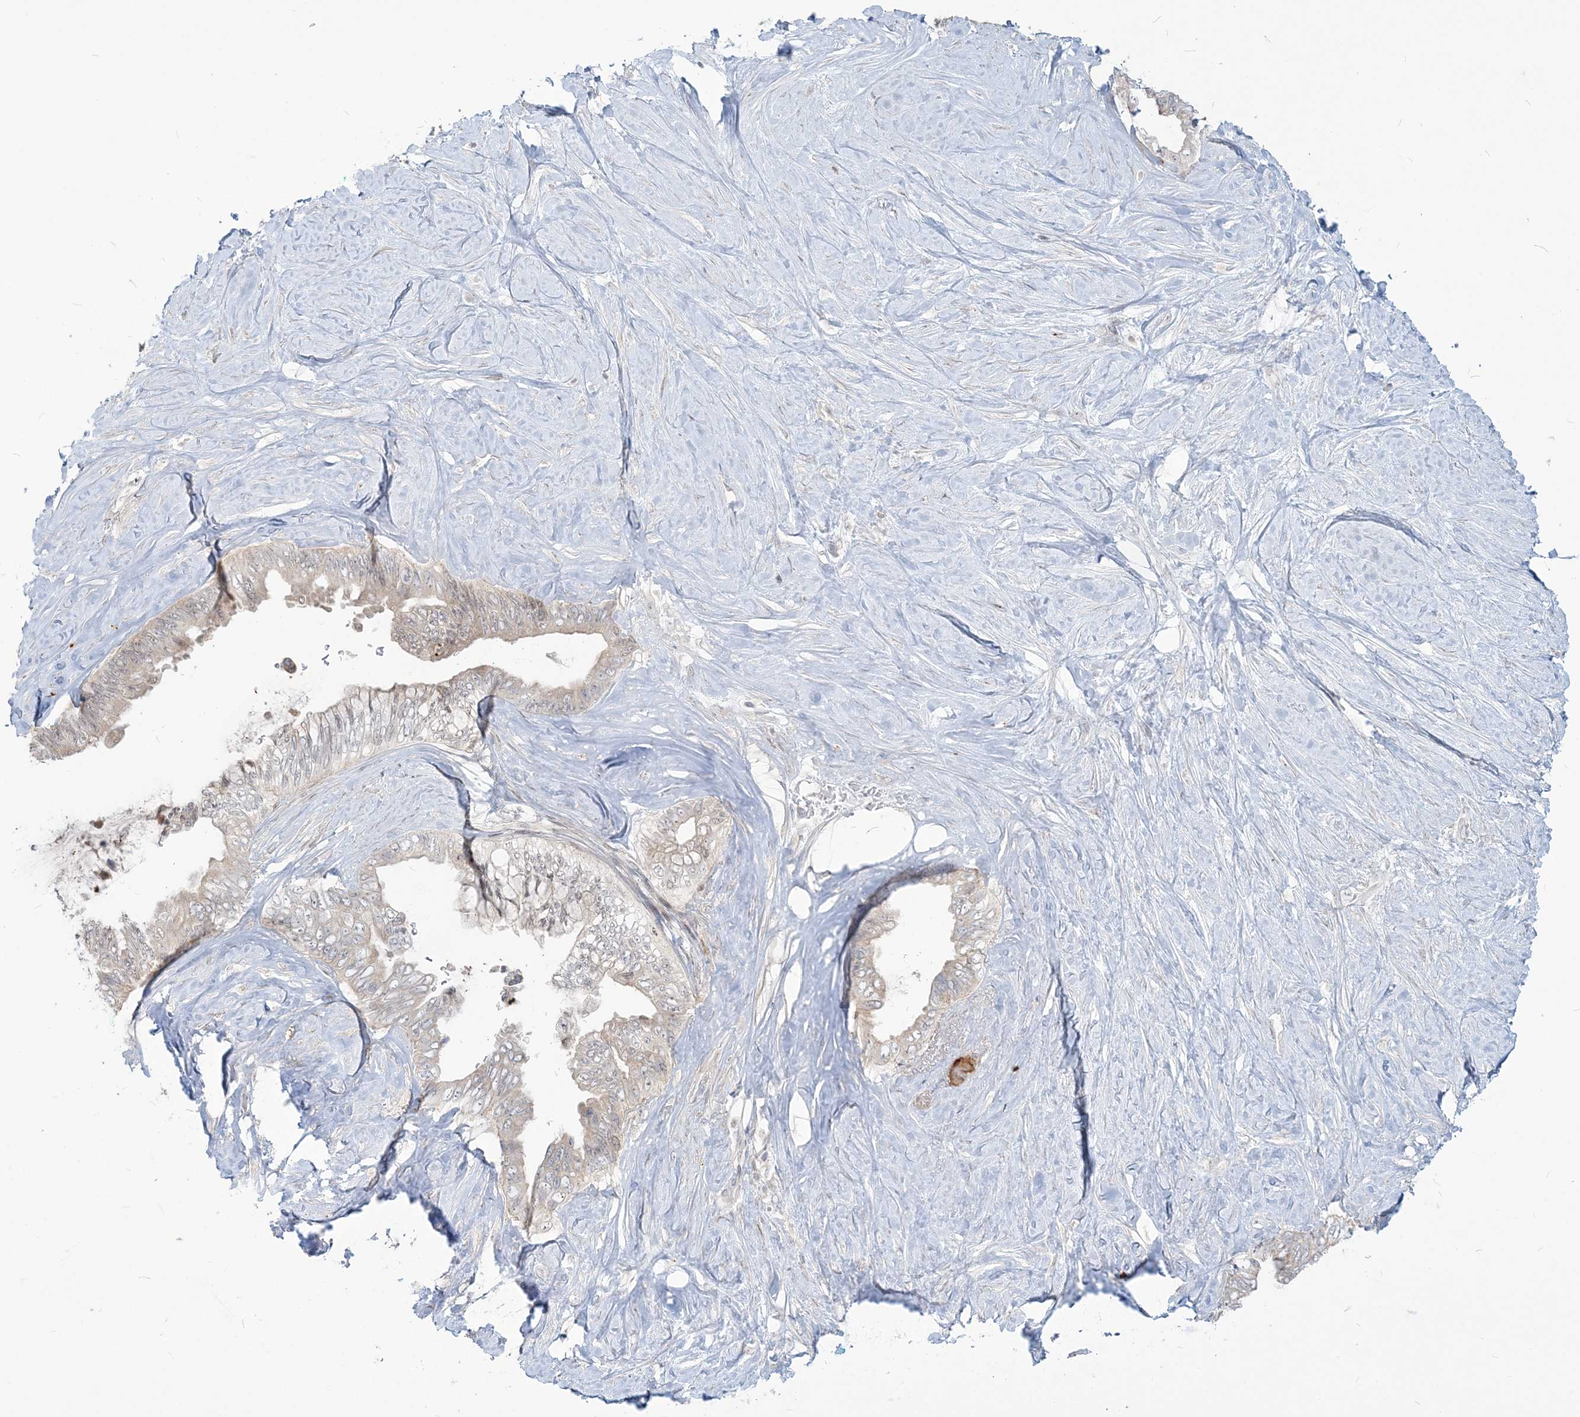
{"staining": {"intensity": "negative", "quantity": "none", "location": "none"}, "tissue": "pancreatic cancer", "cell_type": "Tumor cells", "image_type": "cancer", "snomed": [{"axis": "morphology", "description": "Adenocarcinoma, NOS"}, {"axis": "topography", "description": "Pancreas"}], "caption": "Pancreatic adenocarcinoma was stained to show a protein in brown. There is no significant staining in tumor cells. The staining is performed using DAB brown chromogen with nuclei counter-stained in using hematoxylin.", "gene": "SDAD1", "patient": {"sex": "female", "age": 72}}